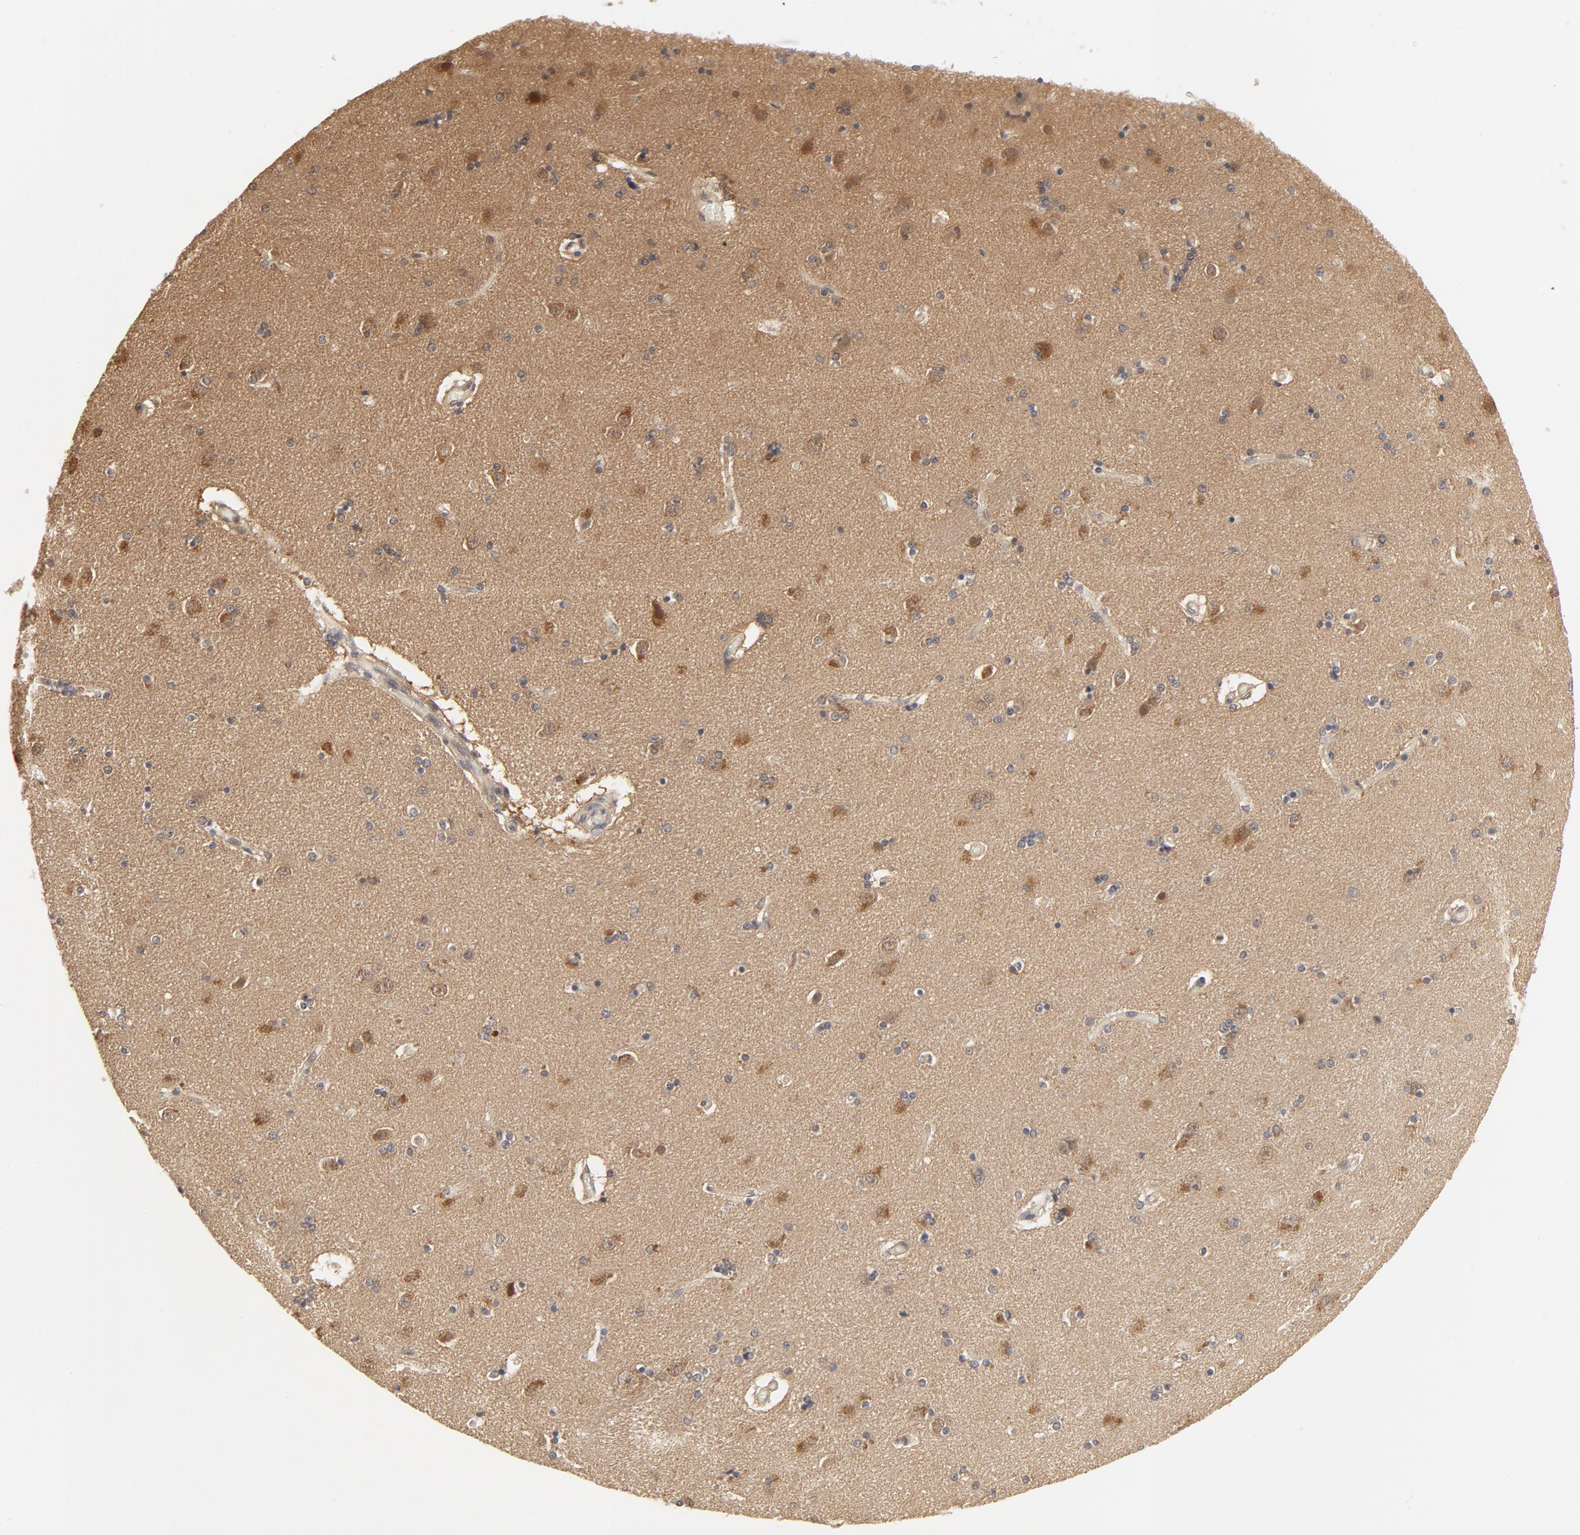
{"staining": {"intensity": "weak", "quantity": "25%-75%", "location": "cytoplasmic/membranous,nuclear"}, "tissue": "caudate", "cell_type": "Glial cells", "image_type": "normal", "snomed": [{"axis": "morphology", "description": "Normal tissue, NOS"}, {"axis": "topography", "description": "Lateral ventricle wall"}], "caption": "Glial cells exhibit weak cytoplasmic/membranous,nuclear positivity in about 25%-75% of cells in unremarkable caudate.", "gene": "NEDD8", "patient": {"sex": "female", "age": 54}}